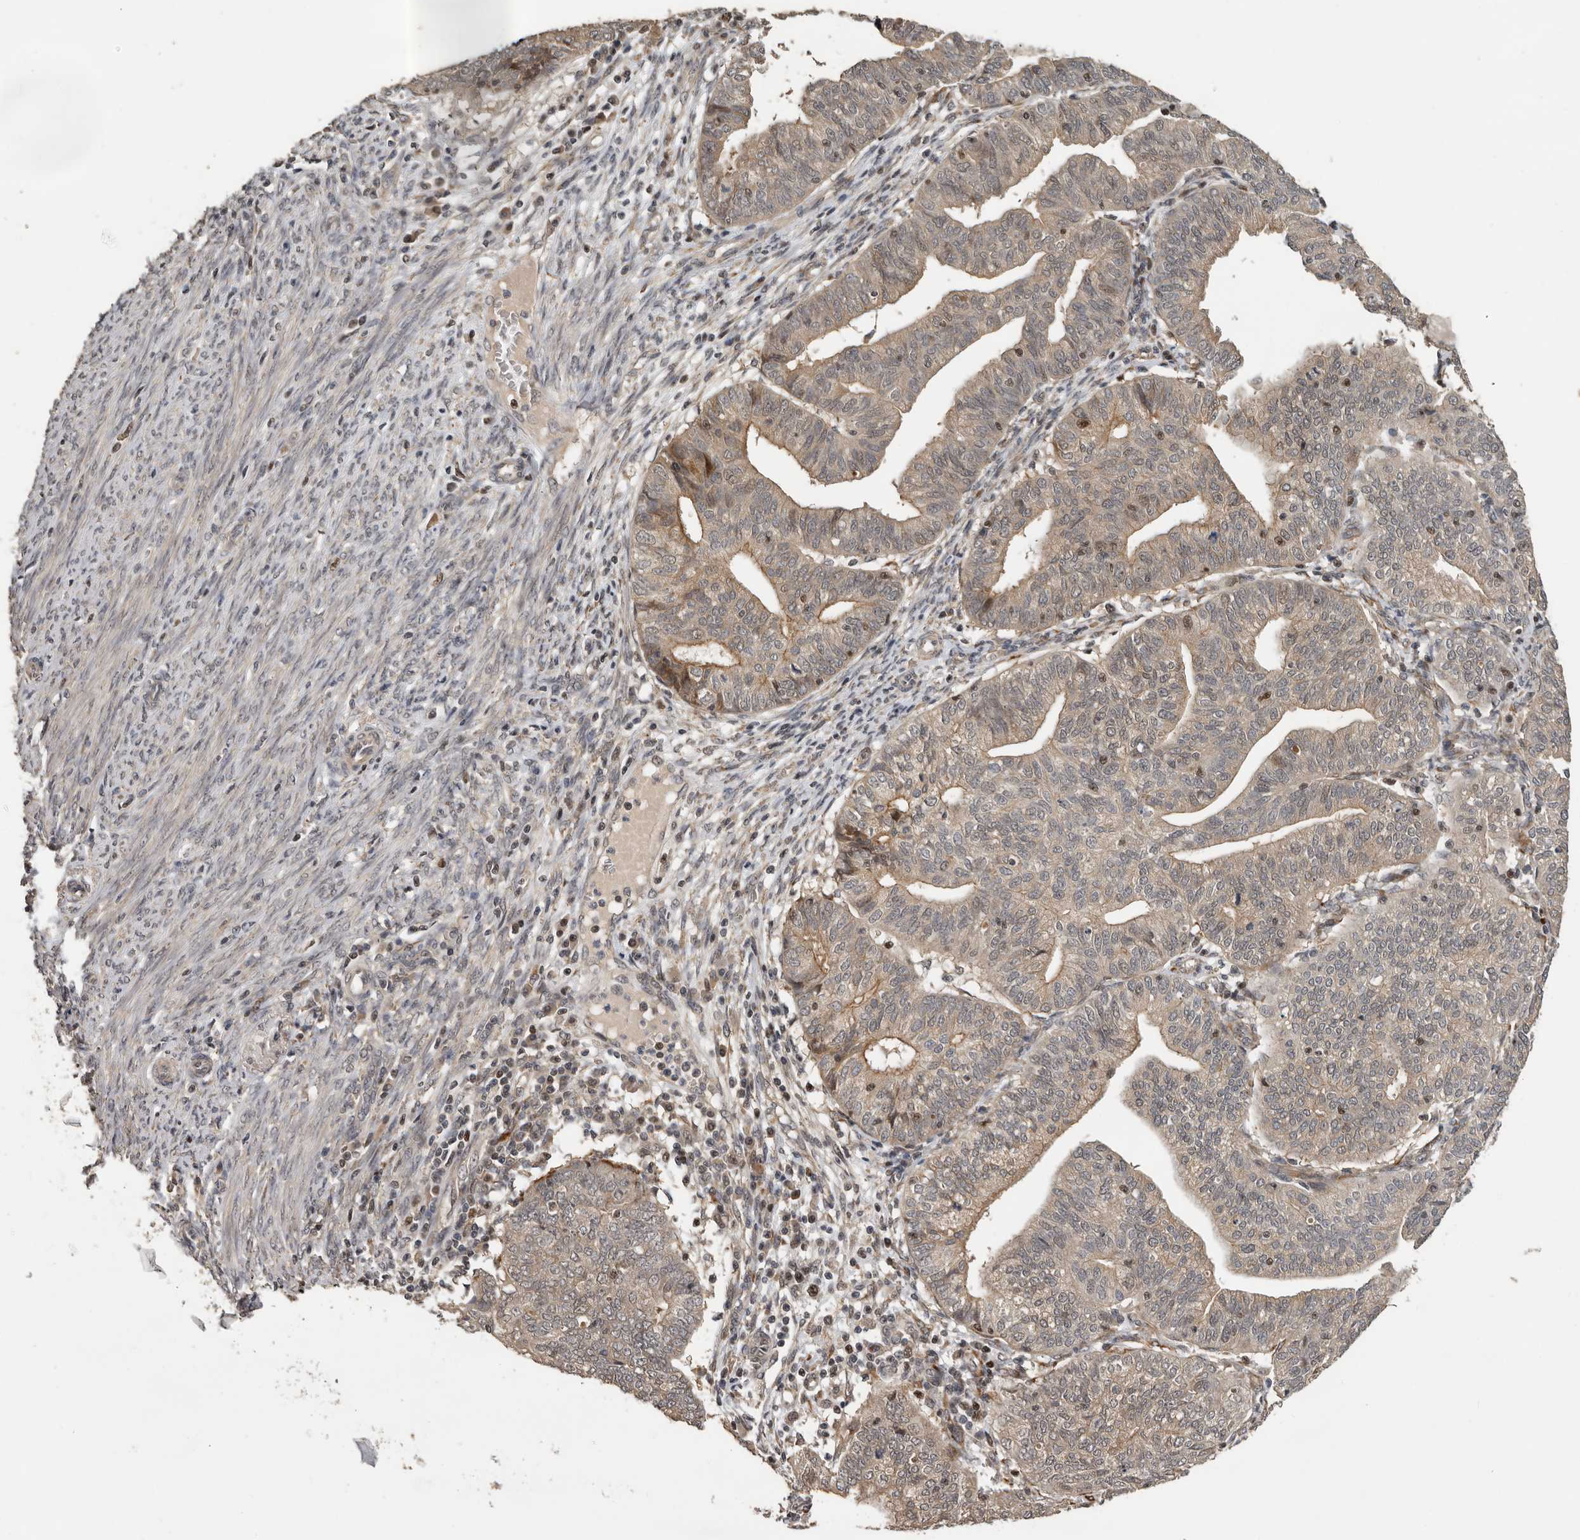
{"staining": {"intensity": "weak", "quantity": ">75%", "location": "cytoplasmic/membranous,nuclear"}, "tissue": "endometrial cancer", "cell_type": "Tumor cells", "image_type": "cancer", "snomed": [{"axis": "morphology", "description": "Adenocarcinoma, NOS"}, {"axis": "topography", "description": "Uterus"}], "caption": "IHC staining of adenocarcinoma (endometrial), which exhibits low levels of weak cytoplasmic/membranous and nuclear expression in about >75% of tumor cells indicating weak cytoplasmic/membranous and nuclear protein staining. The staining was performed using DAB (brown) for protein detection and nuclei were counterstained in hematoxylin (blue).", "gene": "HENMT1", "patient": {"sex": "female", "age": 77}}